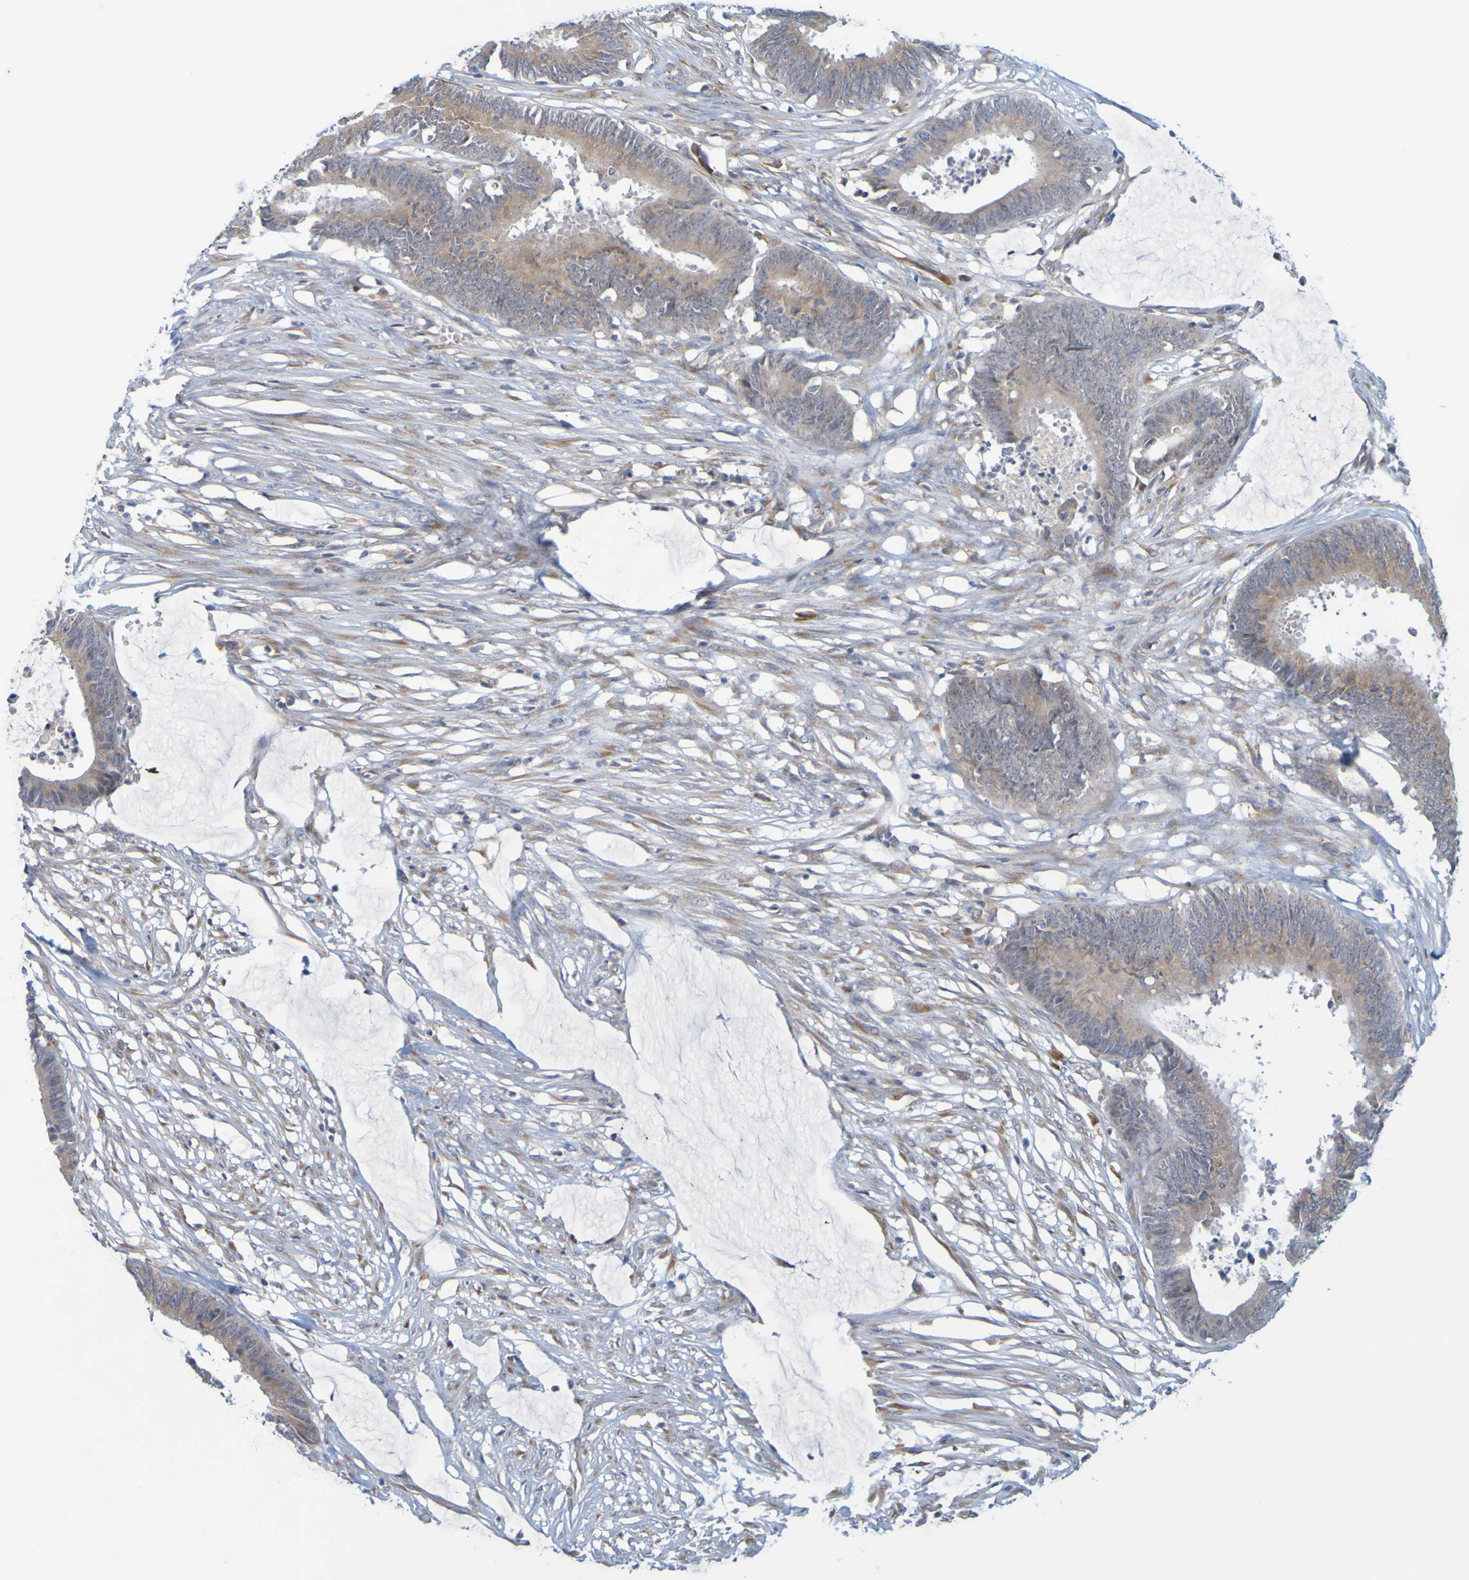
{"staining": {"intensity": "weak", "quantity": ">75%", "location": "cytoplasmic/membranous"}, "tissue": "colorectal cancer", "cell_type": "Tumor cells", "image_type": "cancer", "snomed": [{"axis": "morphology", "description": "Adenocarcinoma, NOS"}, {"axis": "topography", "description": "Rectum"}], "caption": "A brown stain highlights weak cytoplasmic/membranous positivity of a protein in colorectal cancer (adenocarcinoma) tumor cells.", "gene": "MOGS", "patient": {"sex": "female", "age": 66}}